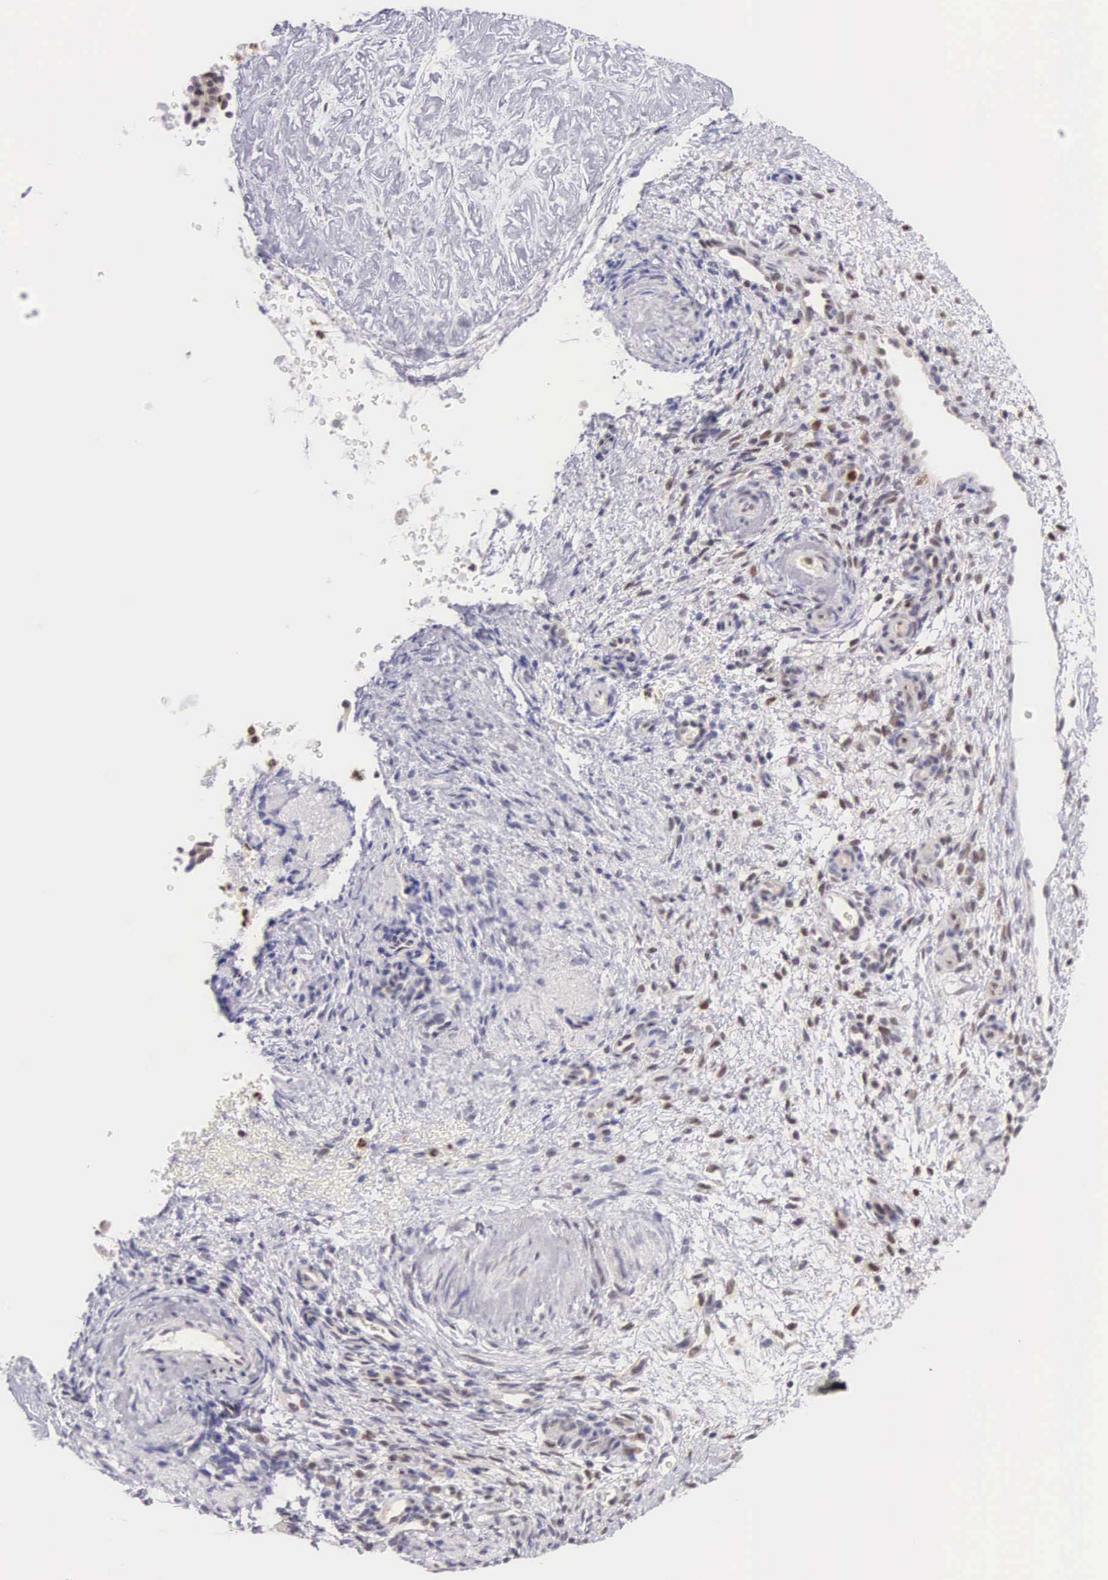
{"staining": {"intensity": "weak", "quantity": ">75%", "location": "cytoplasmic/membranous,nuclear"}, "tissue": "ovarian cancer", "cell_type": "Tumor cells", "image_type": "cancer", "snomed": [{"axis": "morphology", "description": "Carcinoma, endometroid"}, {"axis": "topography", "description": "Ovary"}], "caption": "DAB immunohistochemical staining of human ovarian endometroid carcinoma shows weak cytoplasmic/membranous and nuclear protein positivity in approximately >75% of tumor cells. Using DAB (3,3'-diaminobenzidine) (brown) and hematoxylin (blue) stains, captured at high magnification using brightfield microscopy.", "gene": "GRK3", "patient": {"sex": "female", "age": 52}}